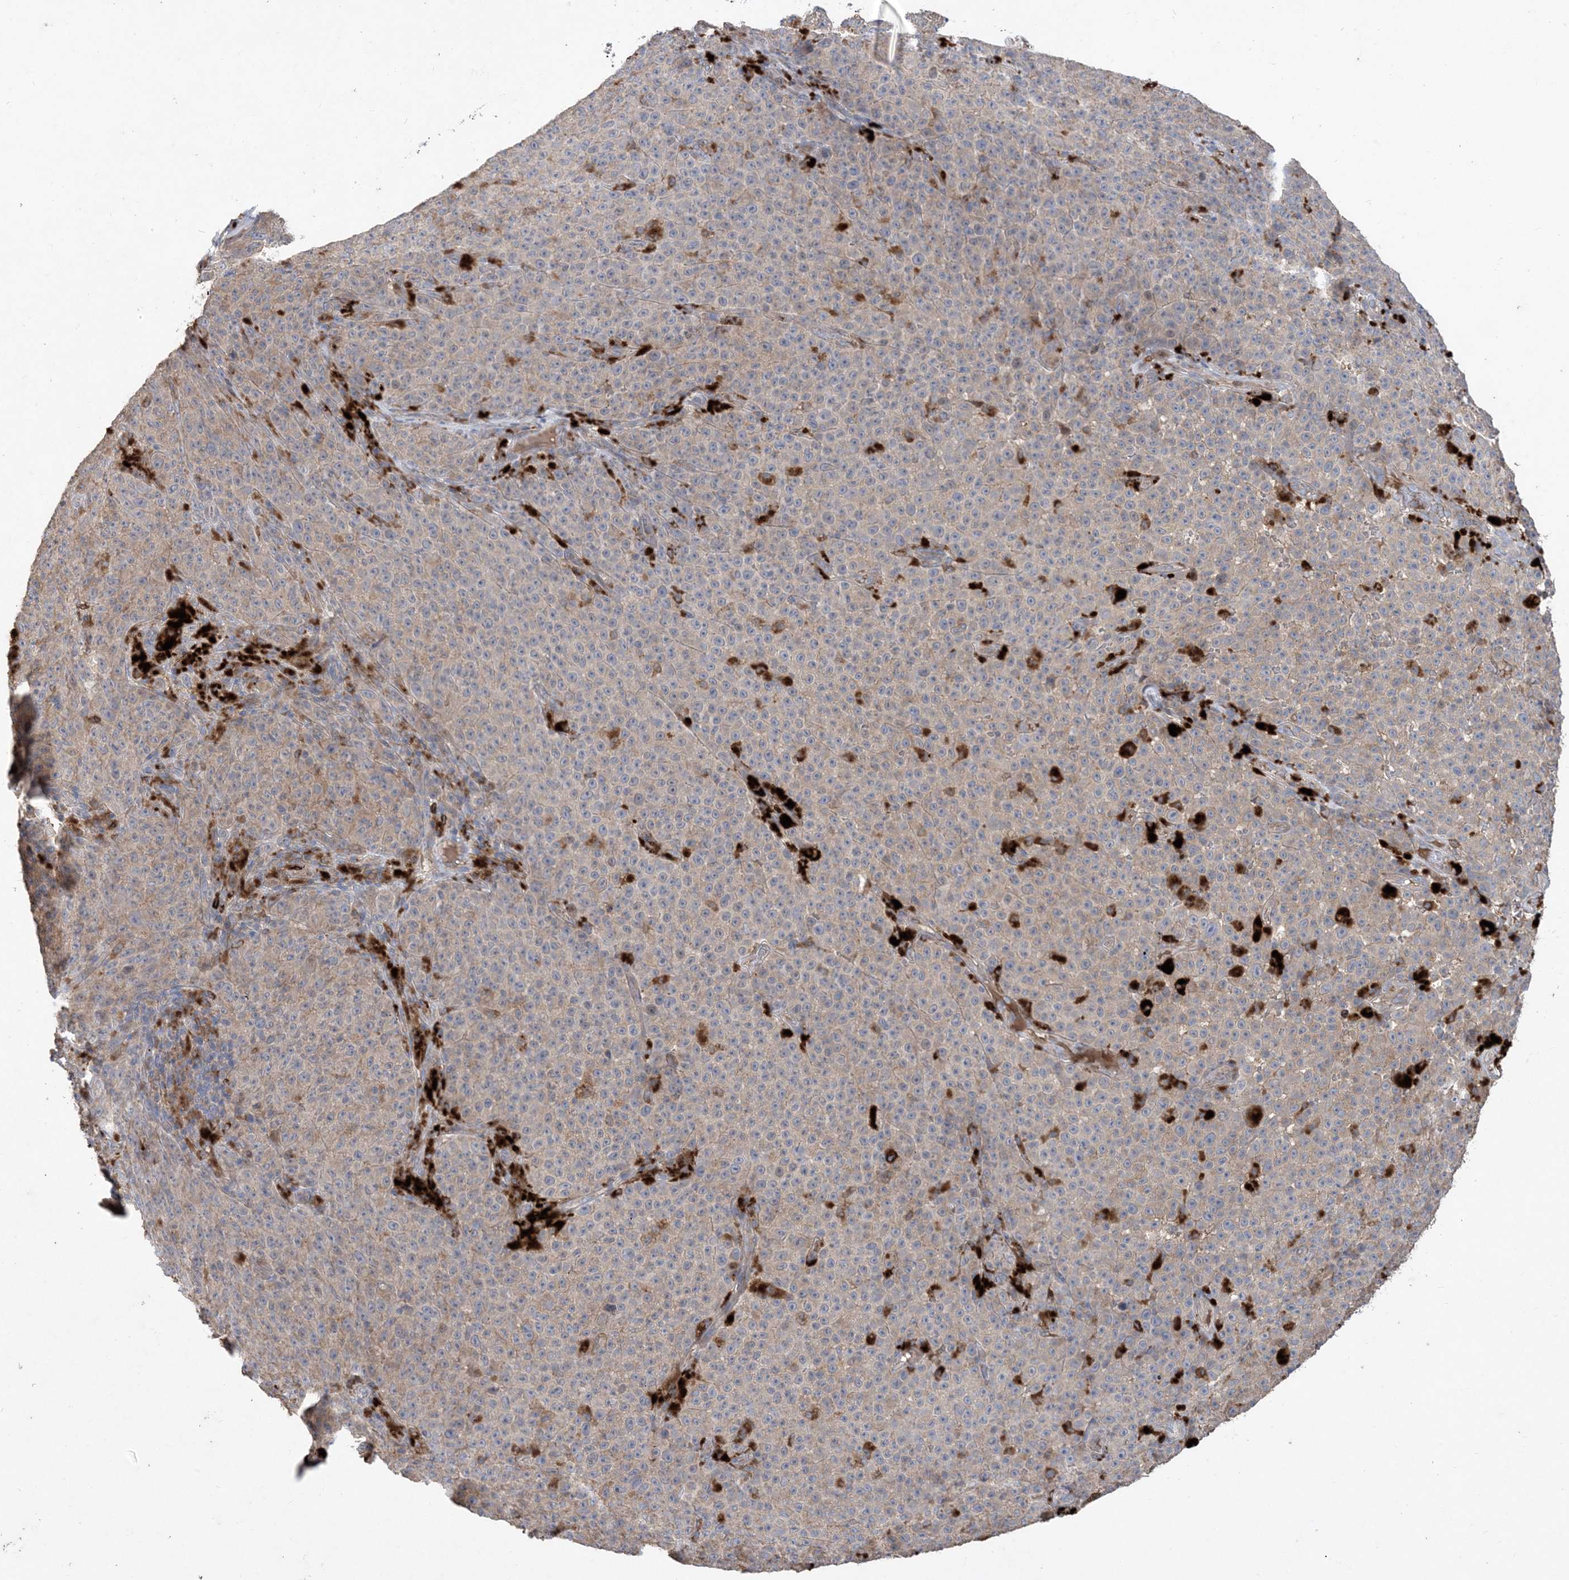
{"staining": {"intensity": "weak", "quantity": "<25%", "location": "cytoplasmic/membranous"}, "tissue": "melanoma", "cell_type": "Tumor cells", "image_type": "cancer", "snomed": [{"axis": "morphology", "description": "Malignant melanoma, NOS"}, {"axis": "topography", "description": "Skin"}], "caption": "IHC of human malignant melanoma demonstrates no positivity in tumor cells.", "gene": "MASP2", "patient": {"sex": "female", "age": 82}}